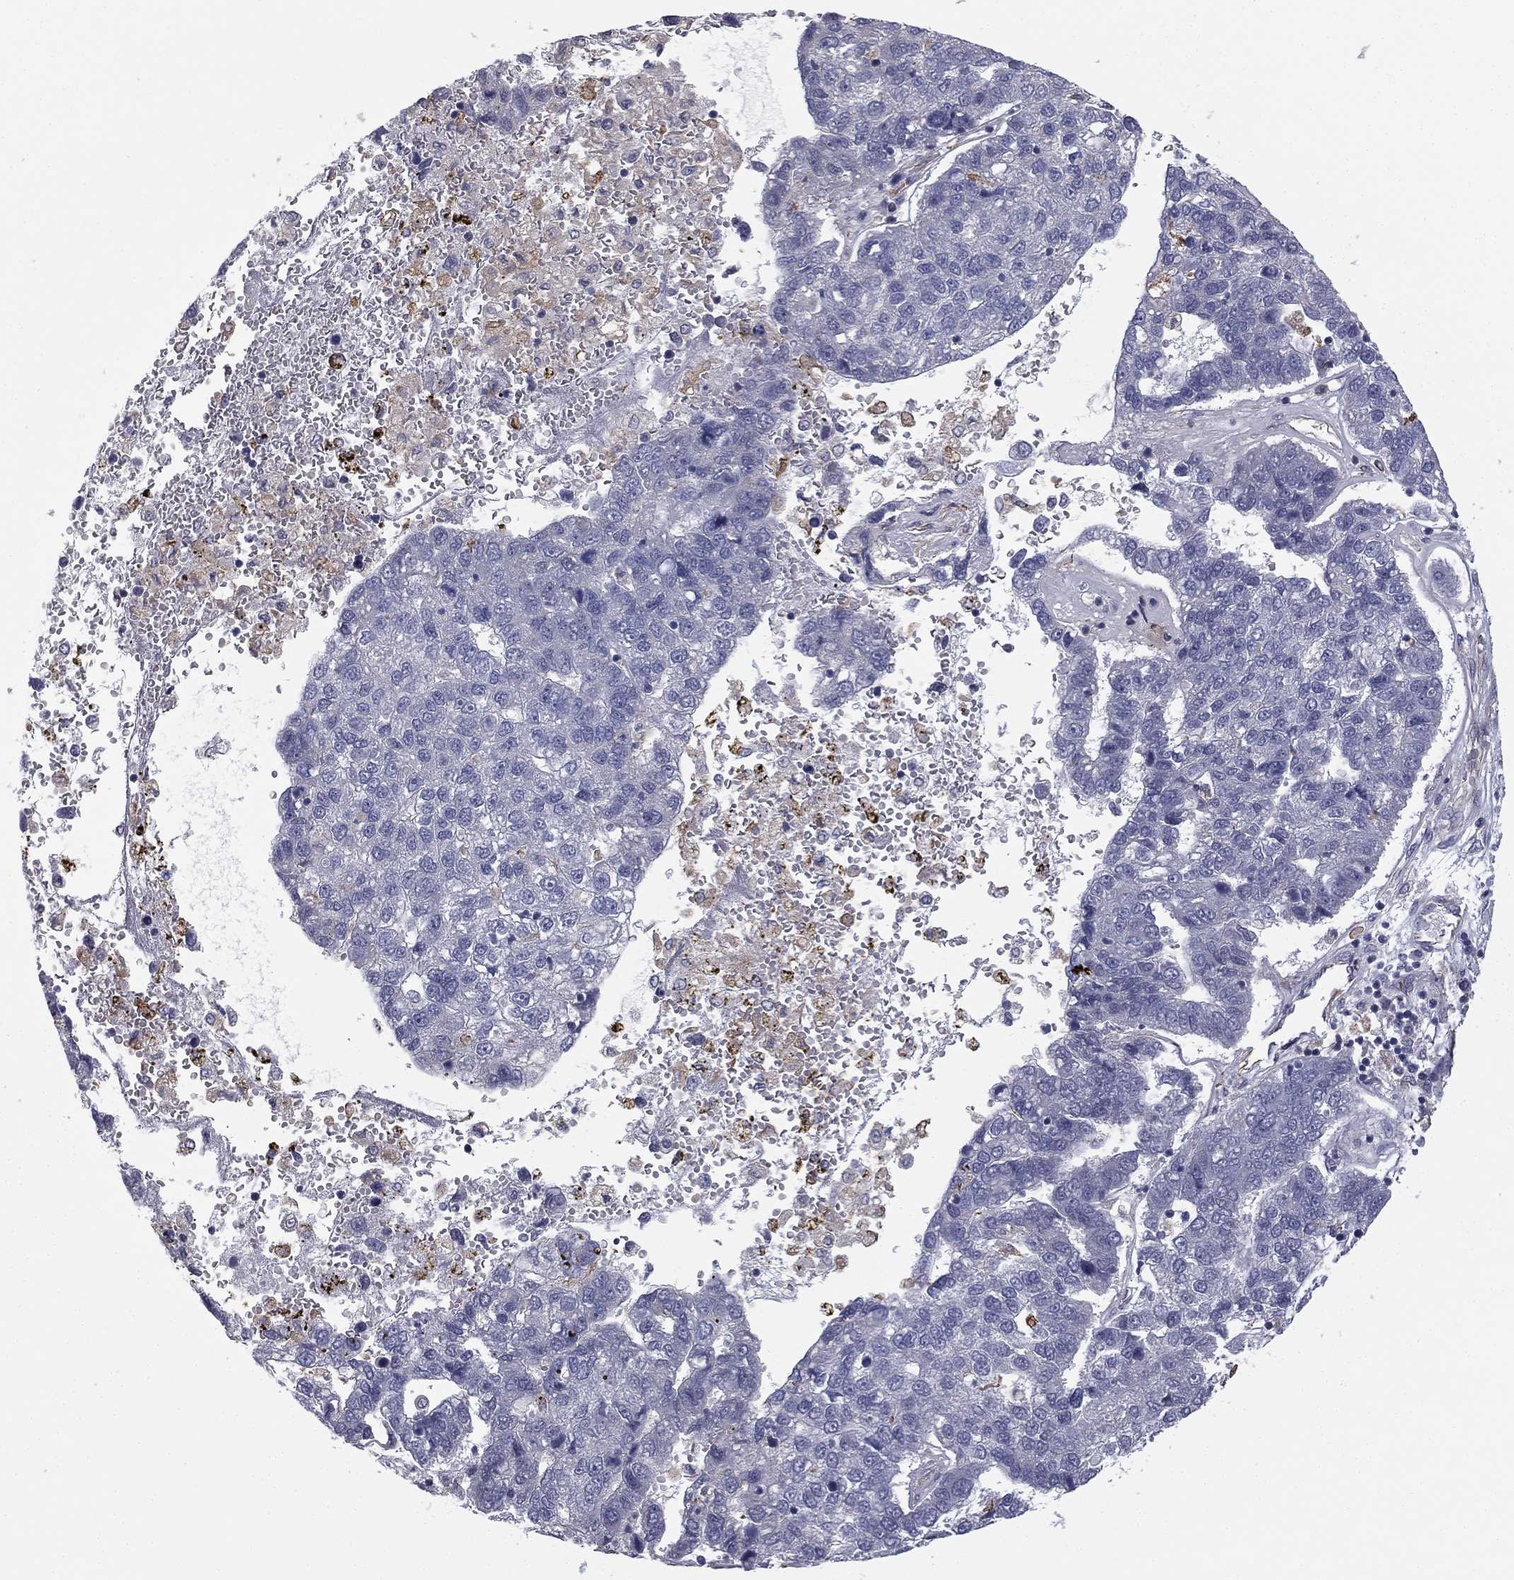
{"staining": {"intensity": "negative", "quantity": "none", "location": "none"}, "tissue": "pancreatic cancer", "cell_type": "Tumor cells", "image_type": "cancer", "snomed": [{"axis": "morphology", "description": "Adenocarcinoma, NOS"}, {"axis": "topography", "description": "Pancreas"}], "caption": "Protein analysis of pancreatic cancer (adenocarcinoma) shows no significant expression in tumor cells. Brightfield microscopy of immunohistochemistry (IHC) stained with DAB (brown) and hematoxylin (blue), captured at high magnification.", "gene": "SCUBE1", "patient": {"sex": "female", "age": 61}}